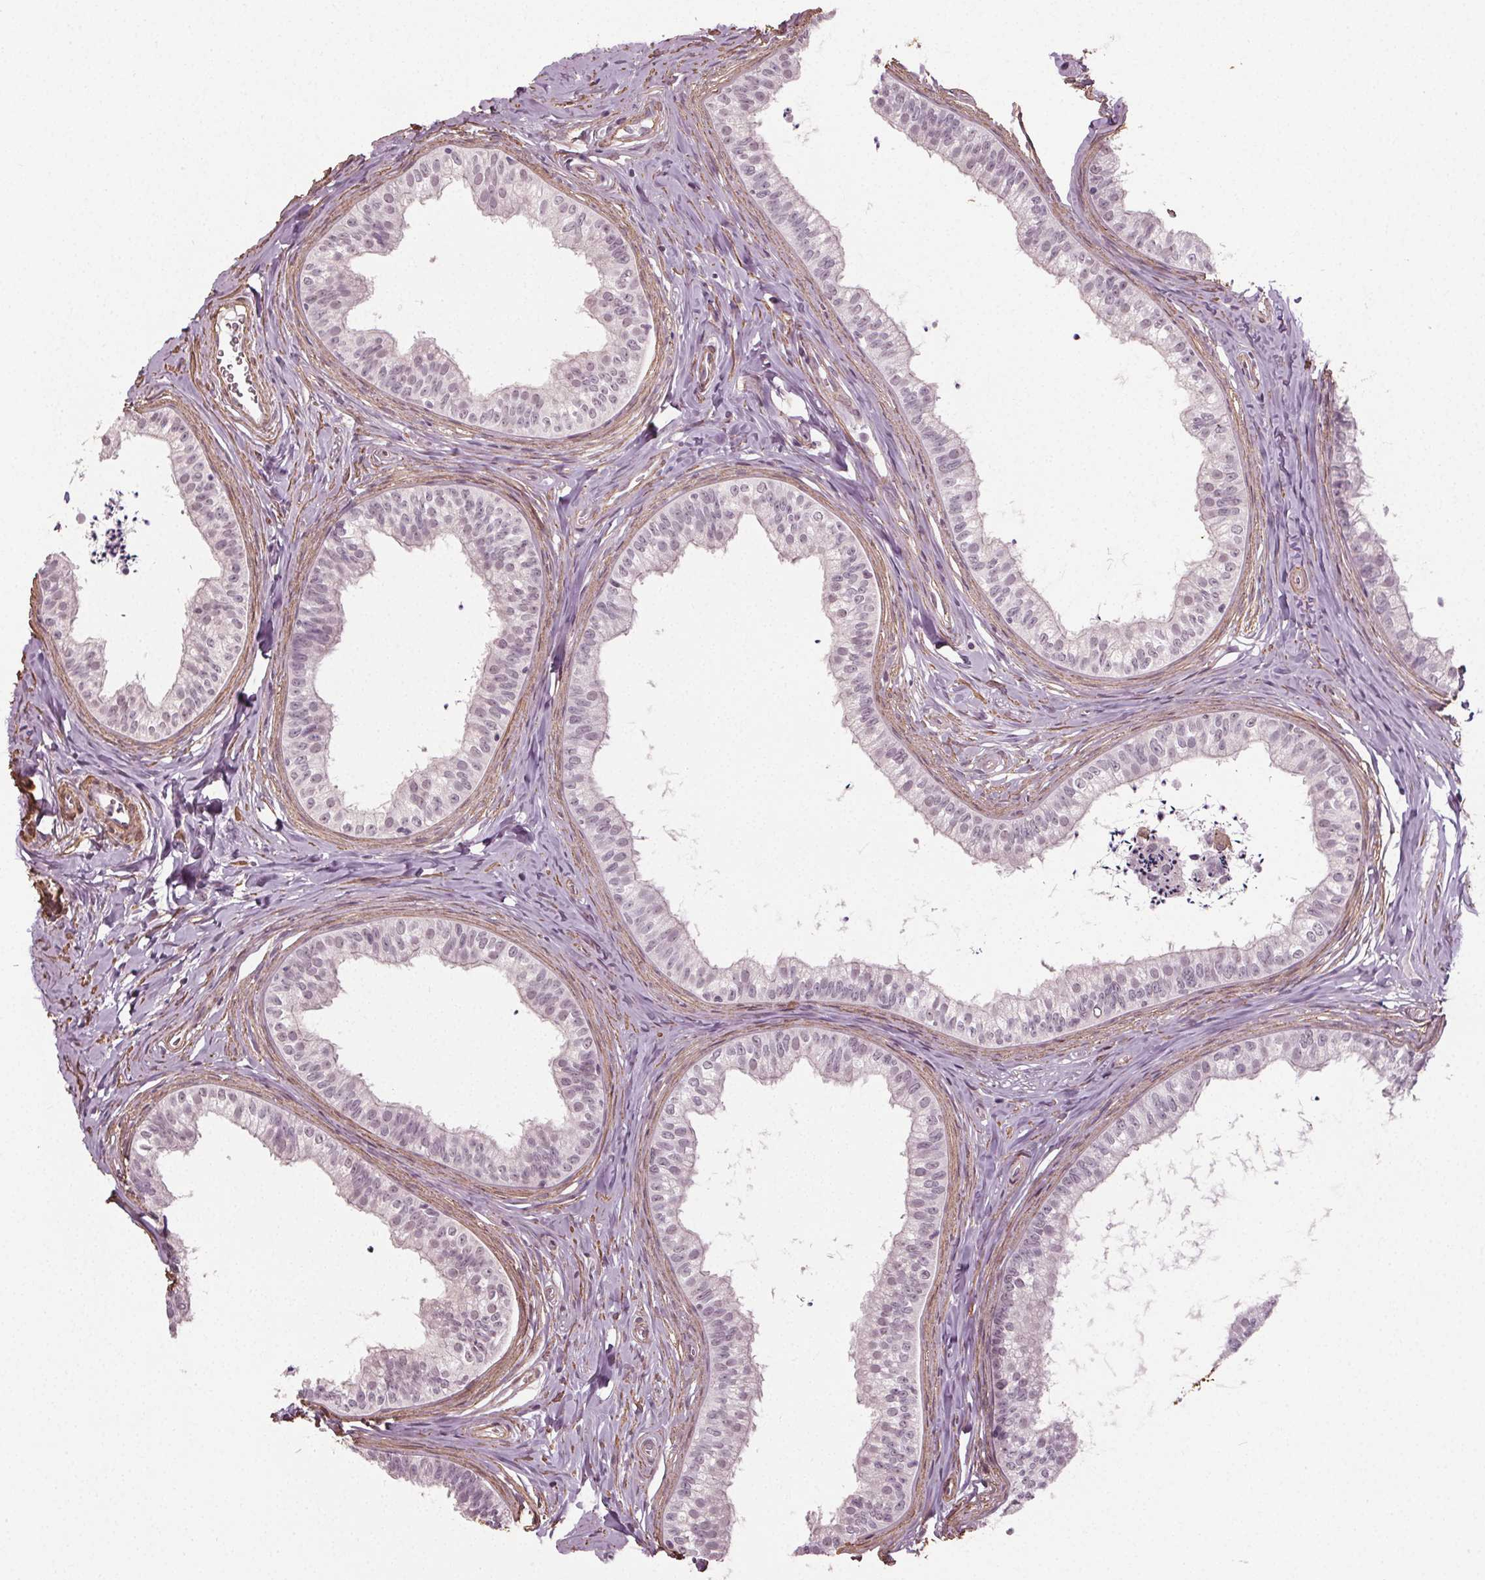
{"staining": {"intensity": "negative", "quantity": "none", "location": "none"}, "tissue": "epididymis", "cell_type": "Glandular cells", "image_type": "normal", "snomed": [{"axis": "morphology", "description": "Normal tissue, NOS"}, {"axis": "topography", "description": "Epididymis"}], "caption": "Glandular cells are negative for protein expression in unremarkable human epididymis. The staining is performed using DAB (3,3'-diaminobenzidine) brown chromogen with nuclei counter-stained in using hematoxylin.", "gene": "PKP1", "patient": {"sex": "male", "age": 24}}